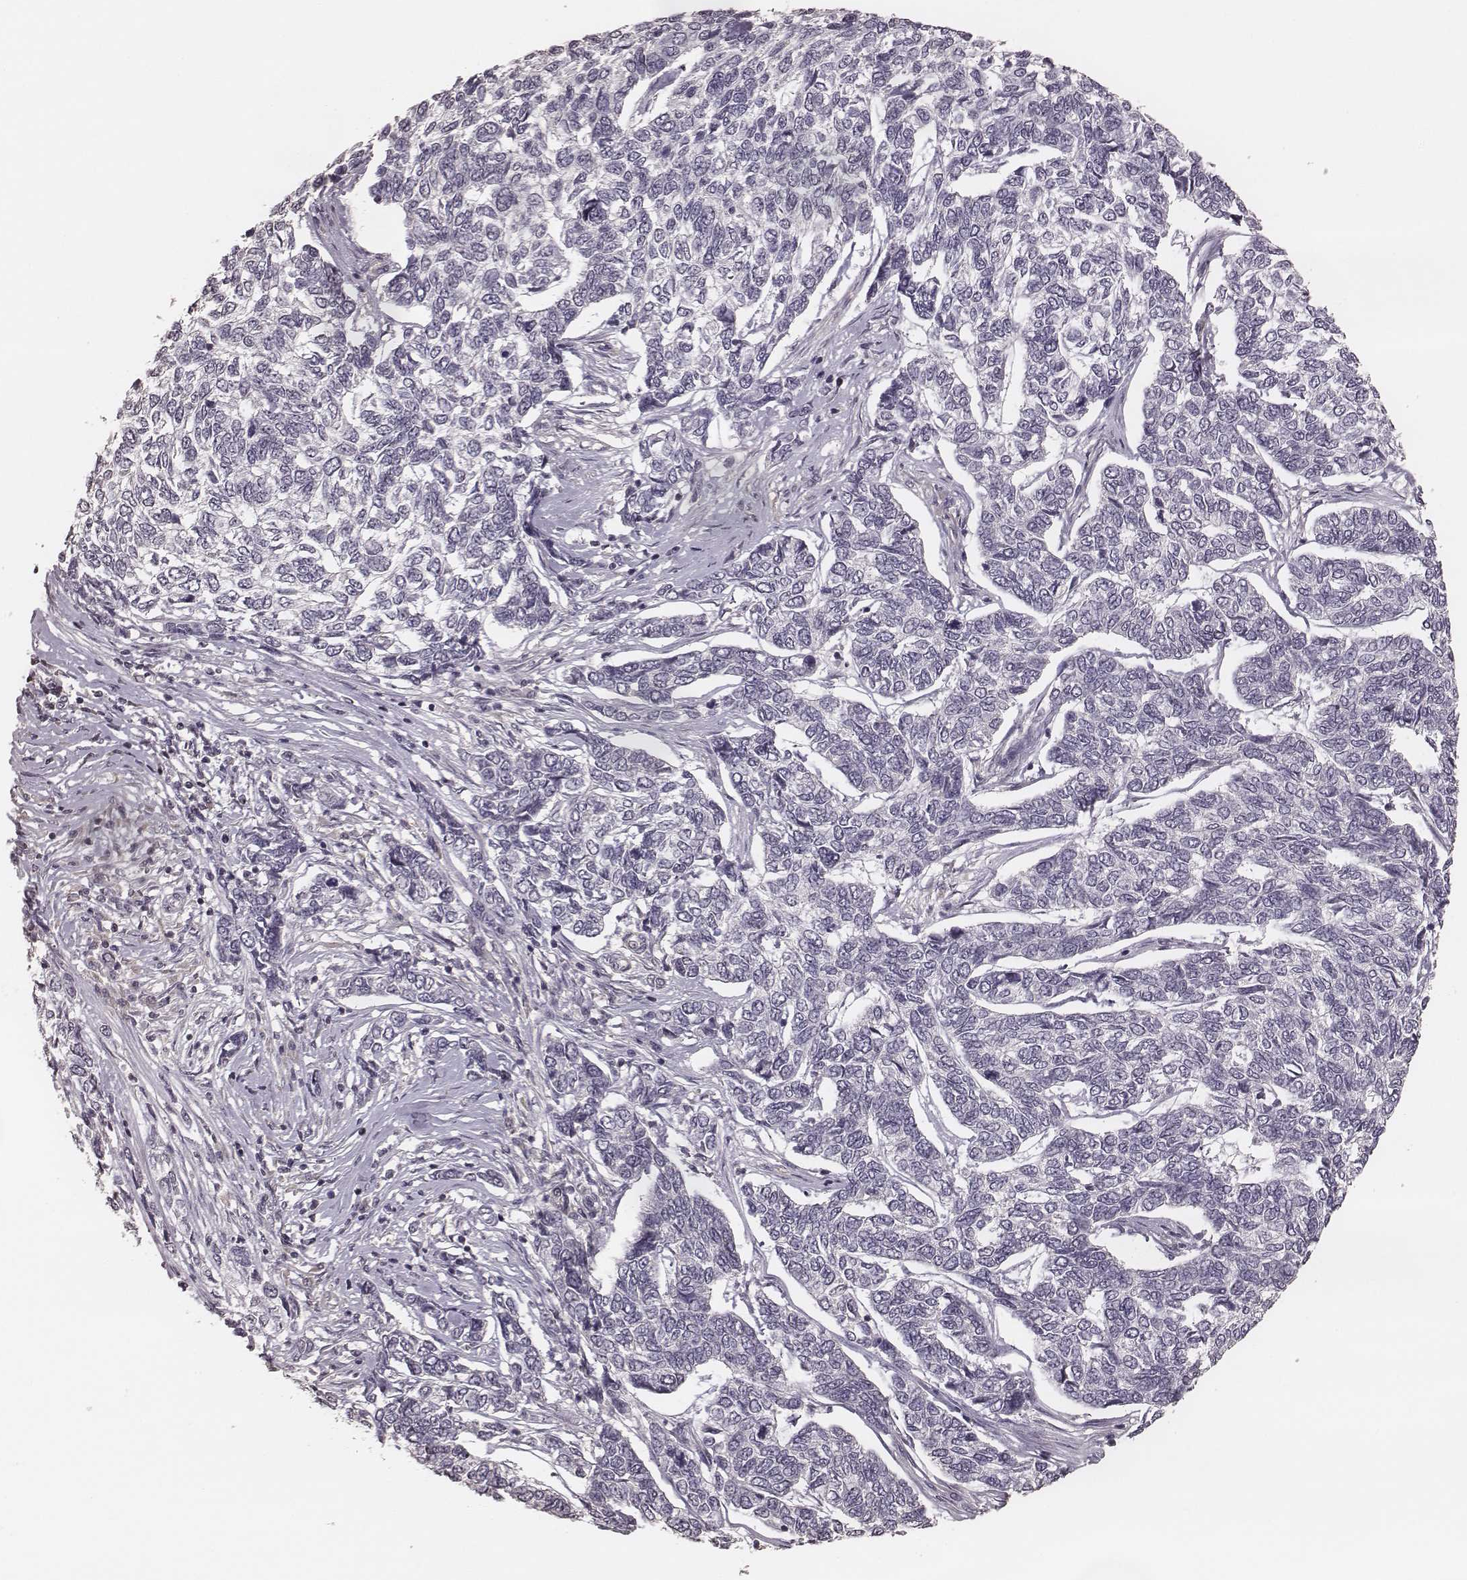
{"staining": {"intensity": "negative", "quantity": "none", "location": "none"}, "tissue": "skin cancer", "cell_type": "Tumor cells", "image_type": "cancer", "snomed": [{"axis": "morphology", "description": "Basal cell carcinoma"}, {"axis": "topography", "description": "Skin"}], "caption": "Tumor cells are negative for protein expression in human skin basal cell carcinoma.", "gene": "LY6K", "patient": {"sex": "female", "age": 65}}